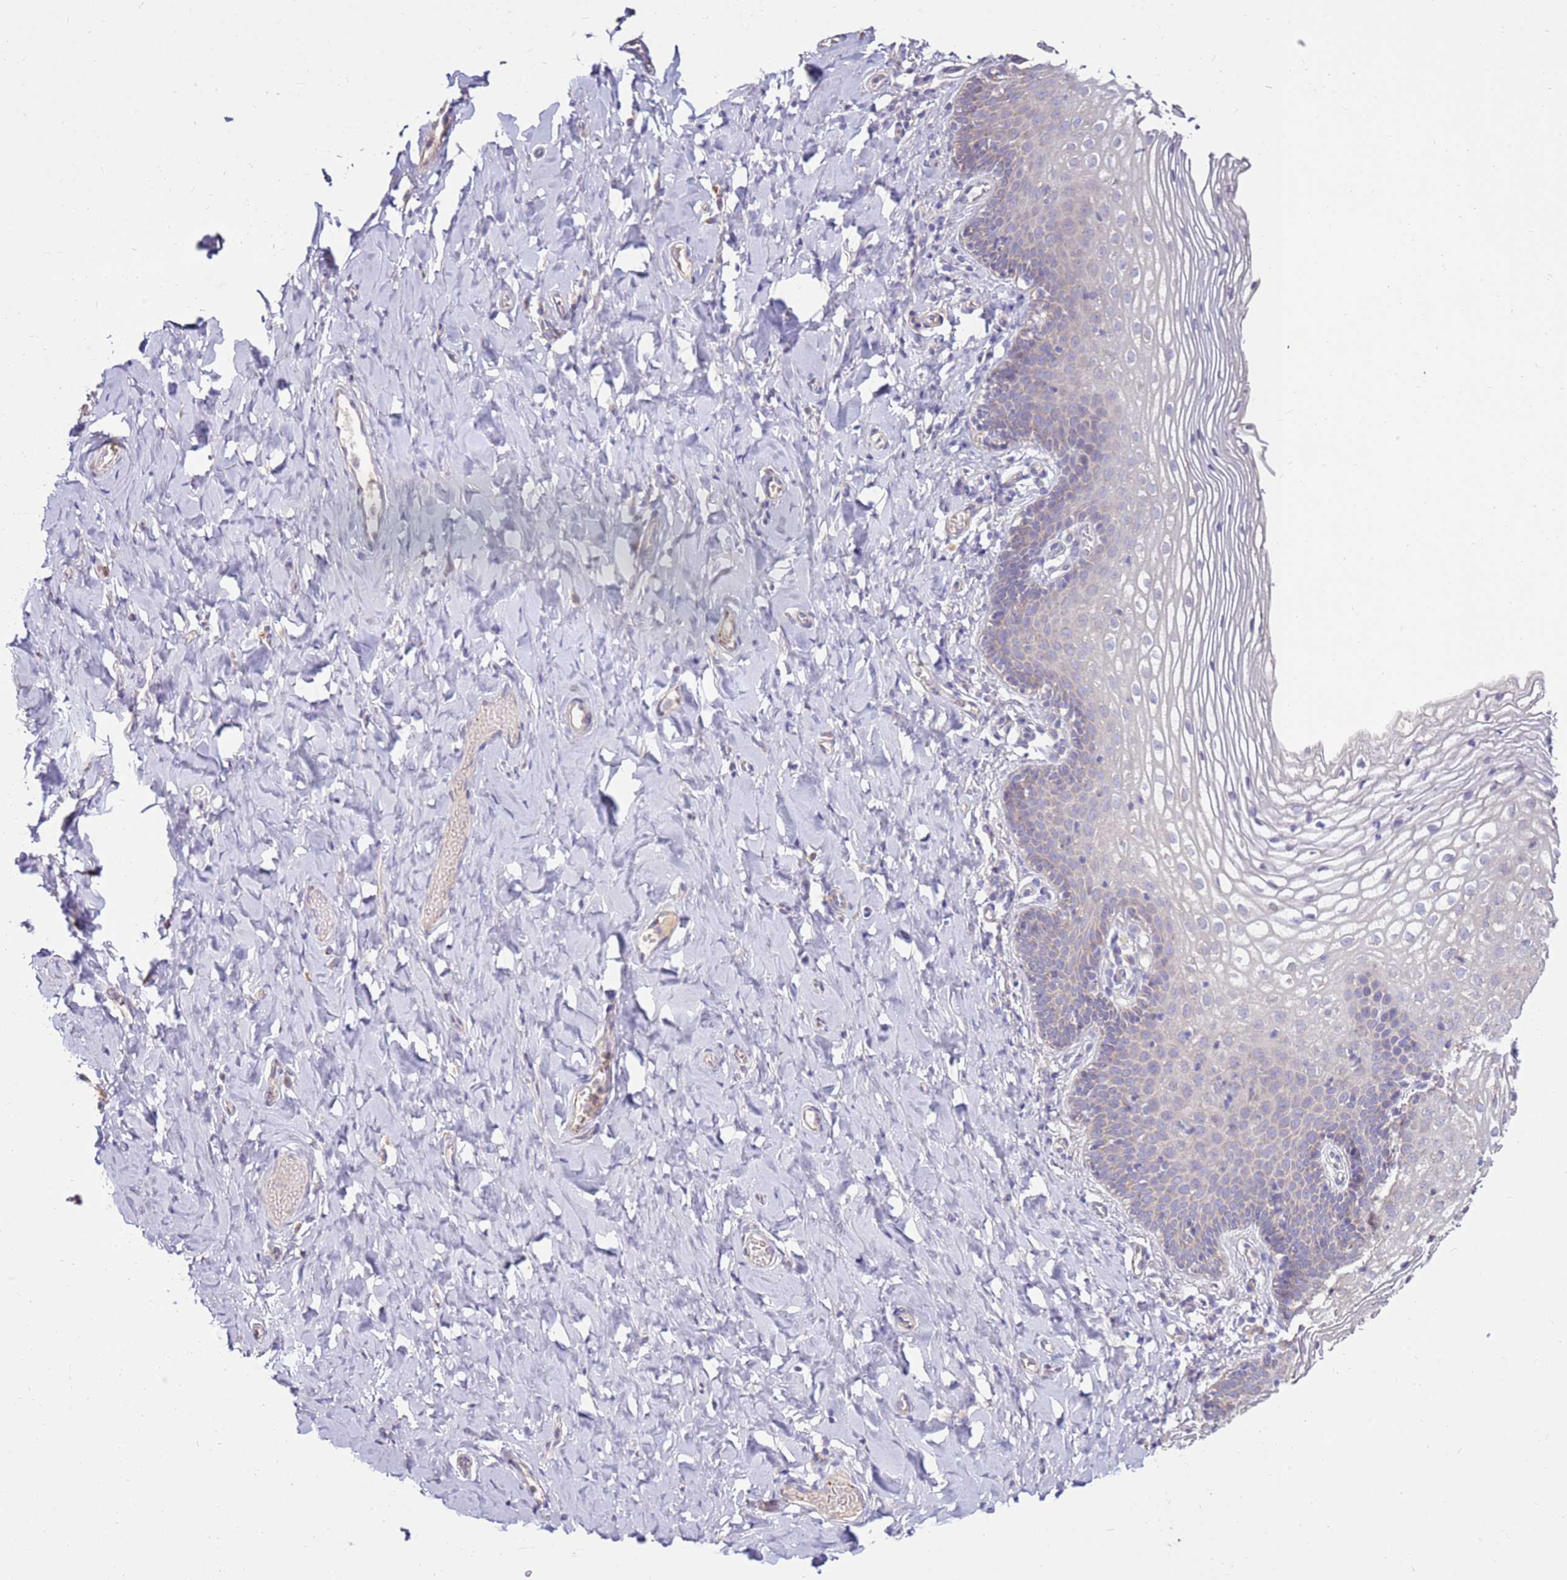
{"staining": {"intensity": "weak", "quantity": "<25%", "location": "cytoplasmic/membranous"}, "tissue": "vagina", "cell_type": "Squamous epithelial cells", "image_type": "normal", "snomed": [{"axis": "morphology", "description": "Normal tissue, NOS"}, {"axis": "topography", "description": "Vagina"}], "caption": "Micrograph shows no significant protein positivity in squamous epithelial cells of normal vagina.", "gene": "SLC44A4", "patient": {"sex": "female", "age": 60}}